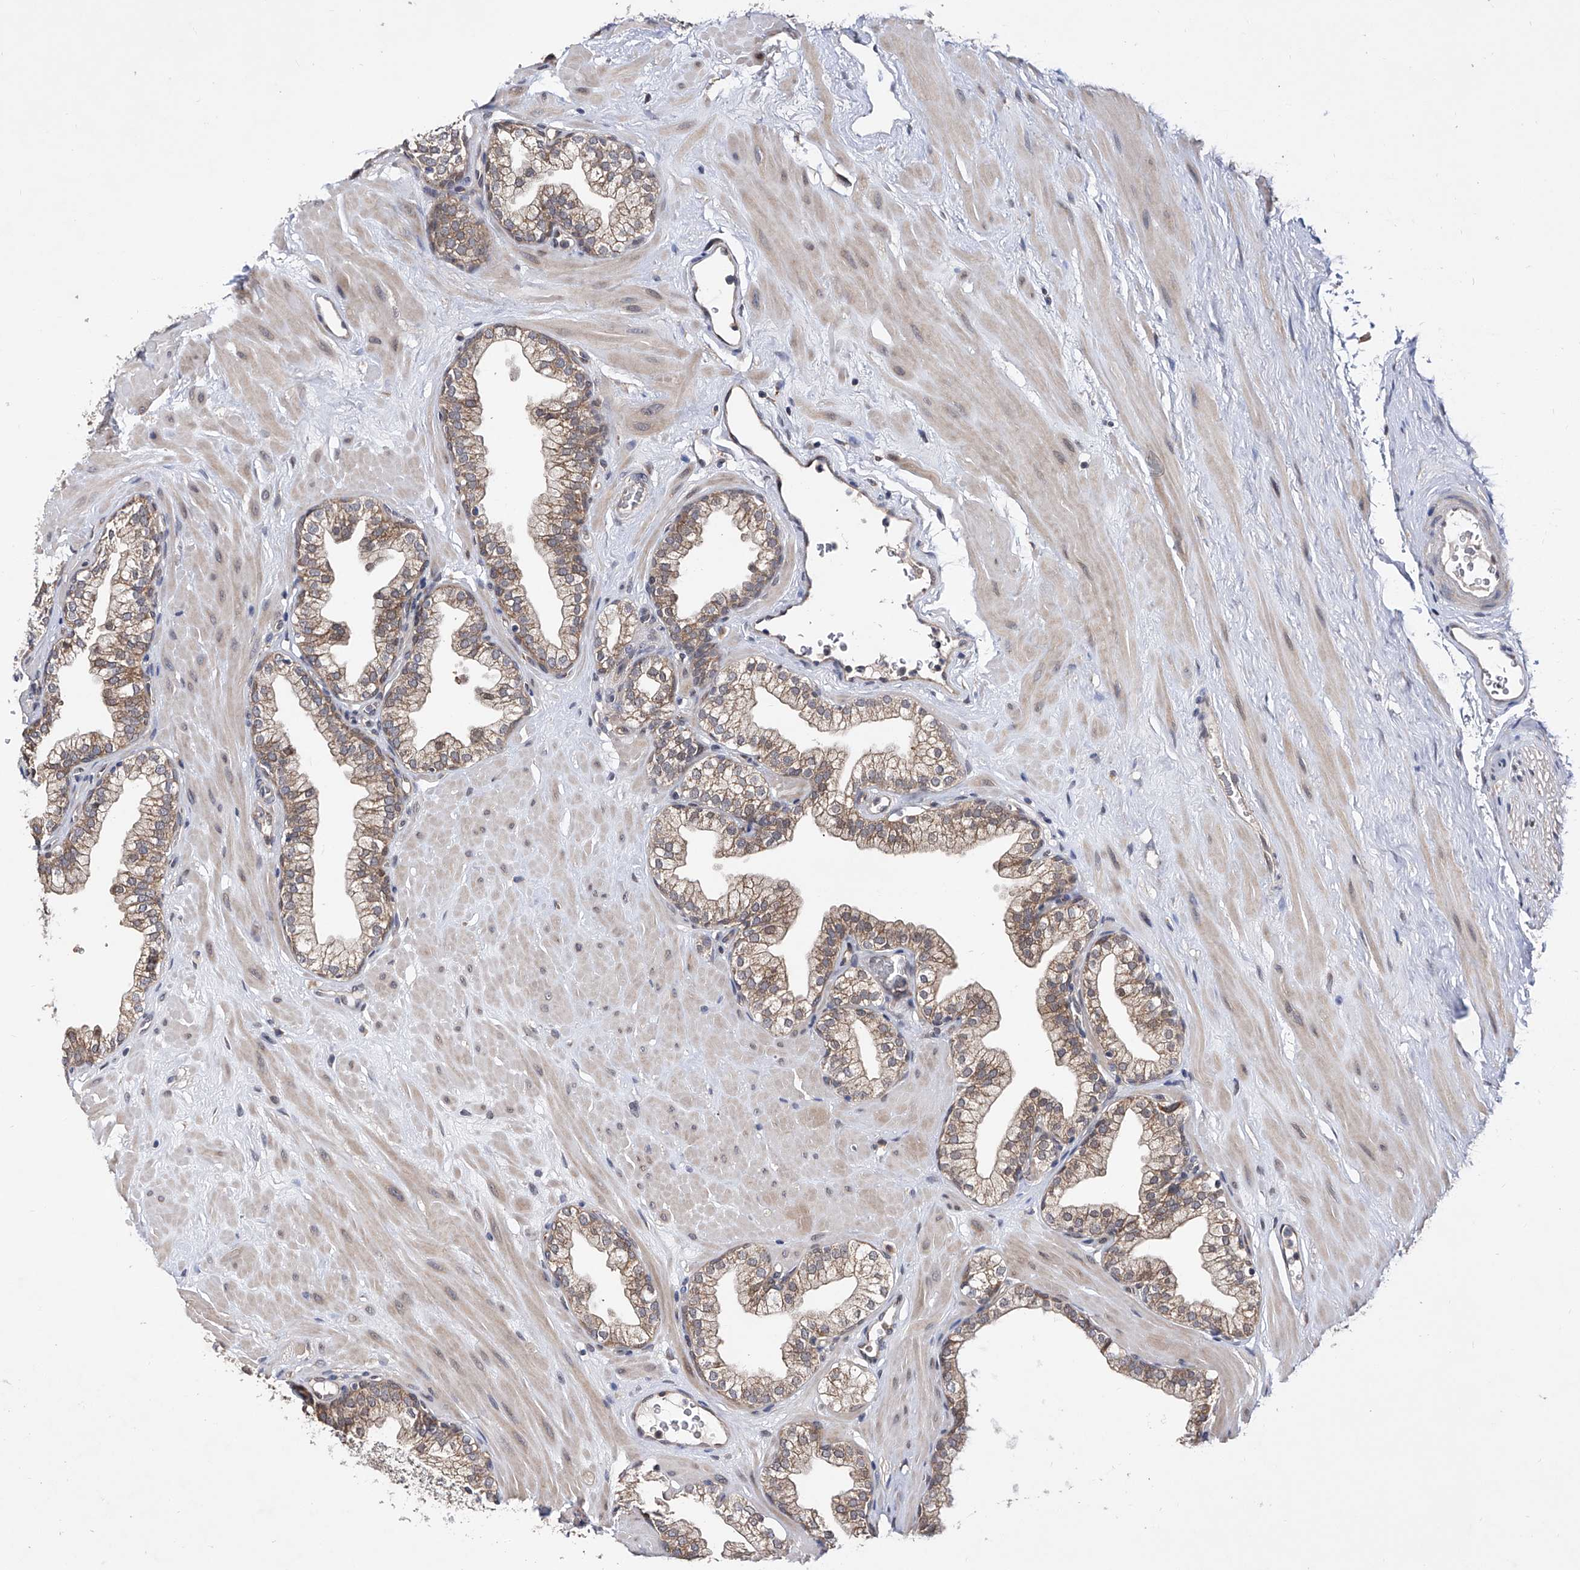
{"staining": {"intensity": "moderate", "quantity": ">75%", "location": "cytoplasmic/membranous"}, "tissue": "prostate", "cell_type": "Glandular cells", "image_type": "normal", "snomed": [{"axis": "morphology", "description": "Normal tissue, NOS"}, {"axis": "morphology", "description": "Urothelial carcinoma, Low grade"}, {"axis": "topography", "description": "Urinary bladder"}, {"axis": "topography", "description": "Prostate"}], "caption": "A high-resolution image shows immunohistochemistry (IHC) staining of normal prostate, which reveals moderate cytoplasmic/membranous expression in approximately >75% of glandular cells.", "gene": "USP45", "patient": {"sex": "male", "age": 60}}